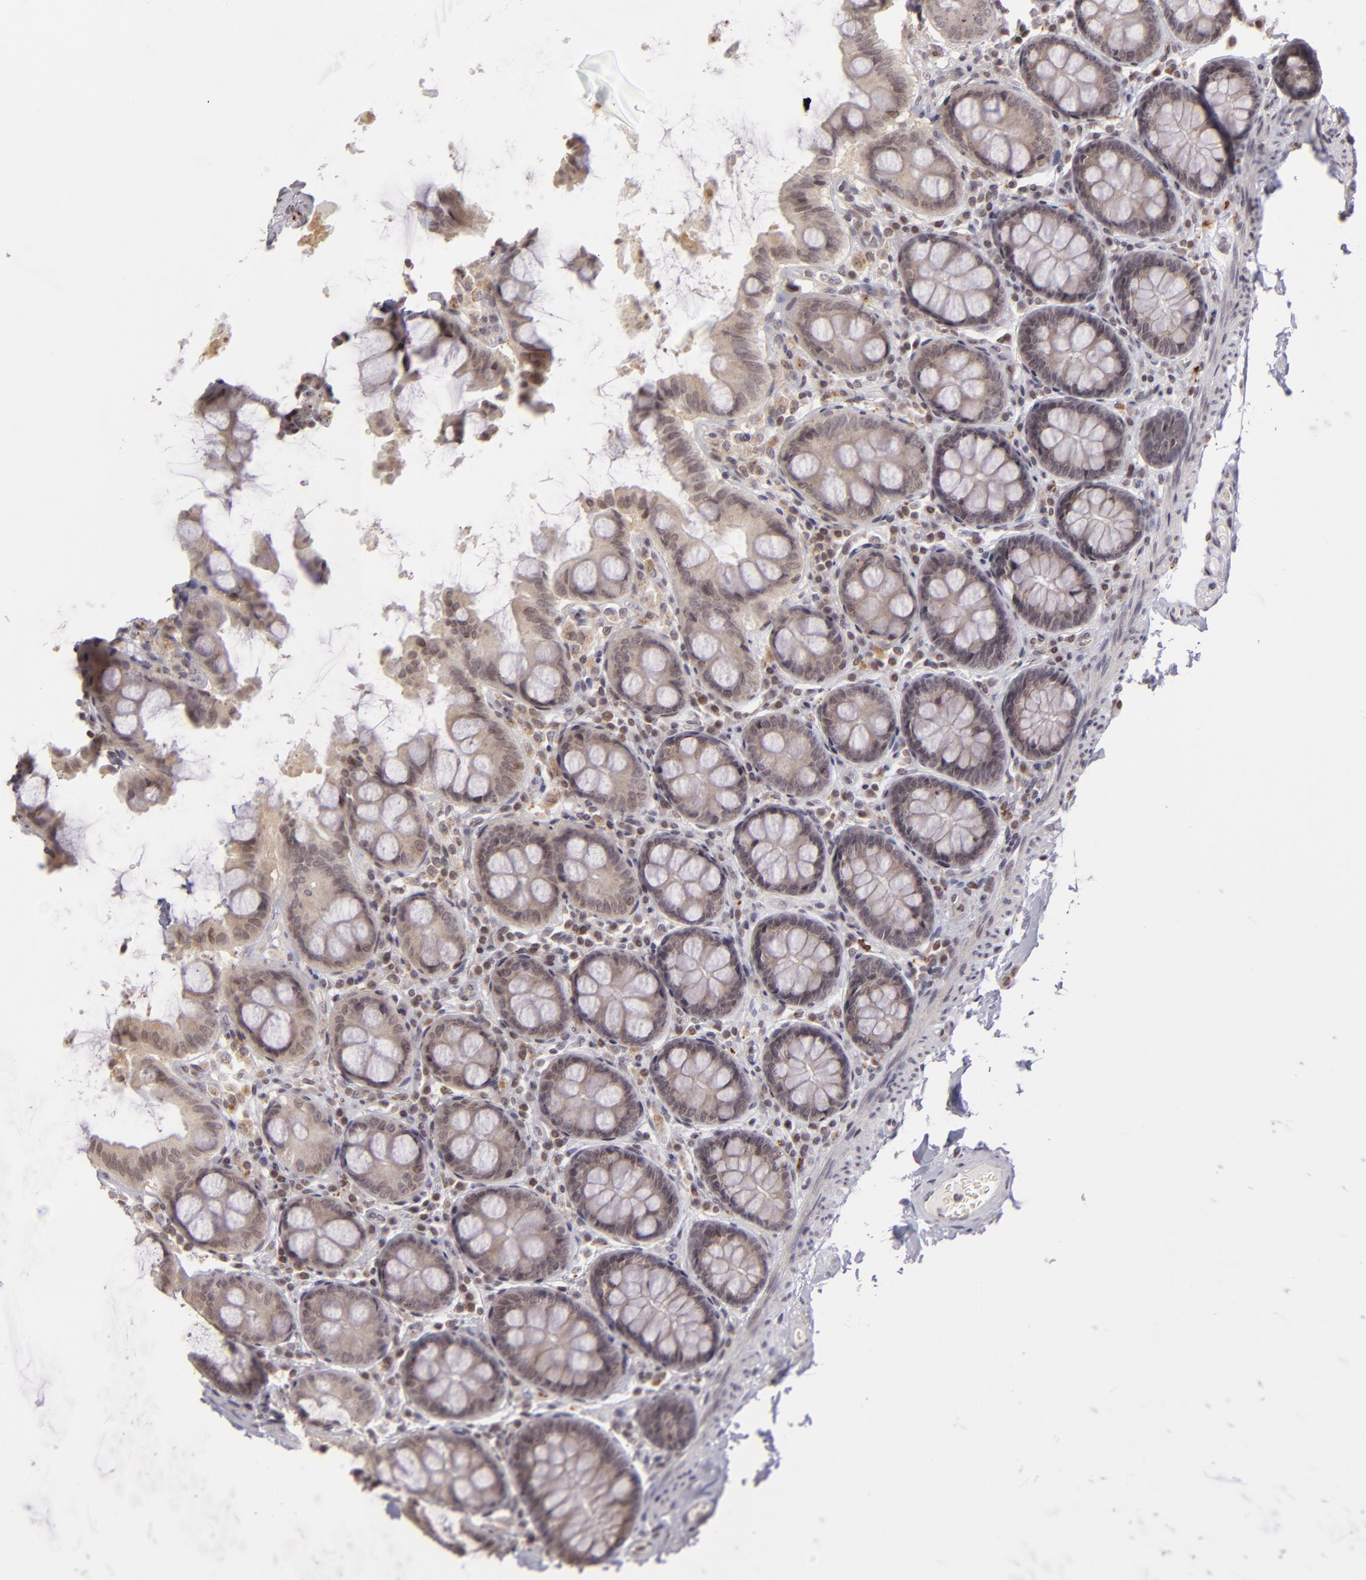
{"staining": {"intensity": "weak", "quantity": ">75%", "location": "nuclear"}, "tissue": "colon", "cell_type": "Endothelial cells", "image_type": "normal", "snomed": [{"axis": "morphology", "description": "Normal tissue, NOS"}, {"axis": "topography", "description": "Colon"}], "caption": "IHC of unremarkable human colon displays low levels of weak nuclear expression in approximately >75% of endothelial cells. Using DAB (brown) and hematoxylin (blue) stains, captured at high magnification using brightfield microscopy.", "gene": "AKAP6", "patient": {"sex": "female", "age": 61}}